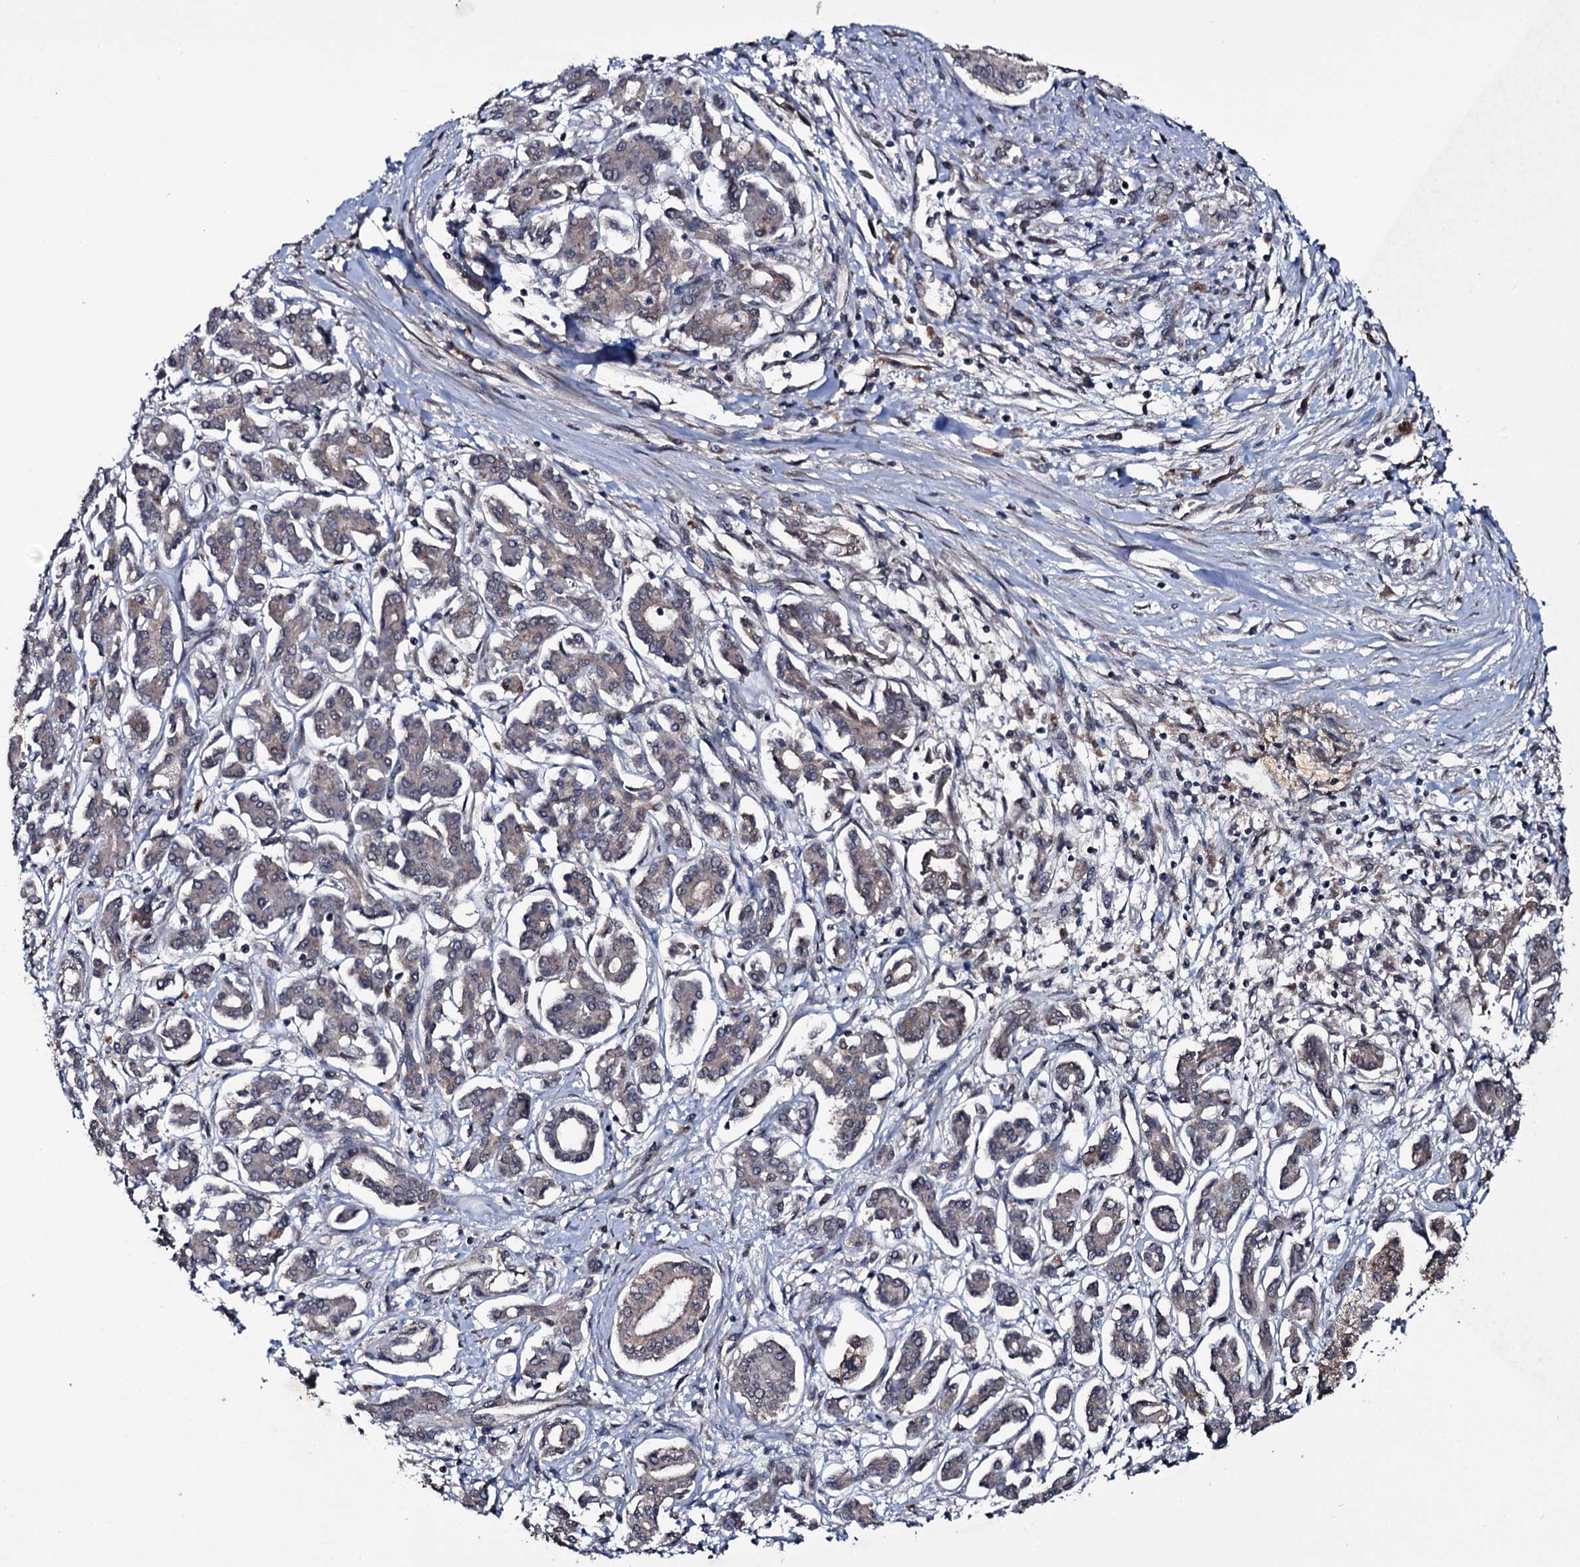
{"staining": {"intensity": "weak", "quantity": "<25%", "location": "cytoplasmic/membranous"}, "tissue": "pancreatic cancer", "cell_type": "Tumor cells", "image_type": "cancer", "snomed": [{"axis": "morphology", "description": "Adenocarcinoma, NOS"}, {"axis": "topography", "description": "Pancreas"}], "caption": "Tumor cells show no significant protein staining in pancreatic adenocarcinoma. (DAB immunohistochemistry (IHC) with hematoxylin counter stain).", "gene": "MRPS31", "patient": {"sex": "female", "age": 50}}